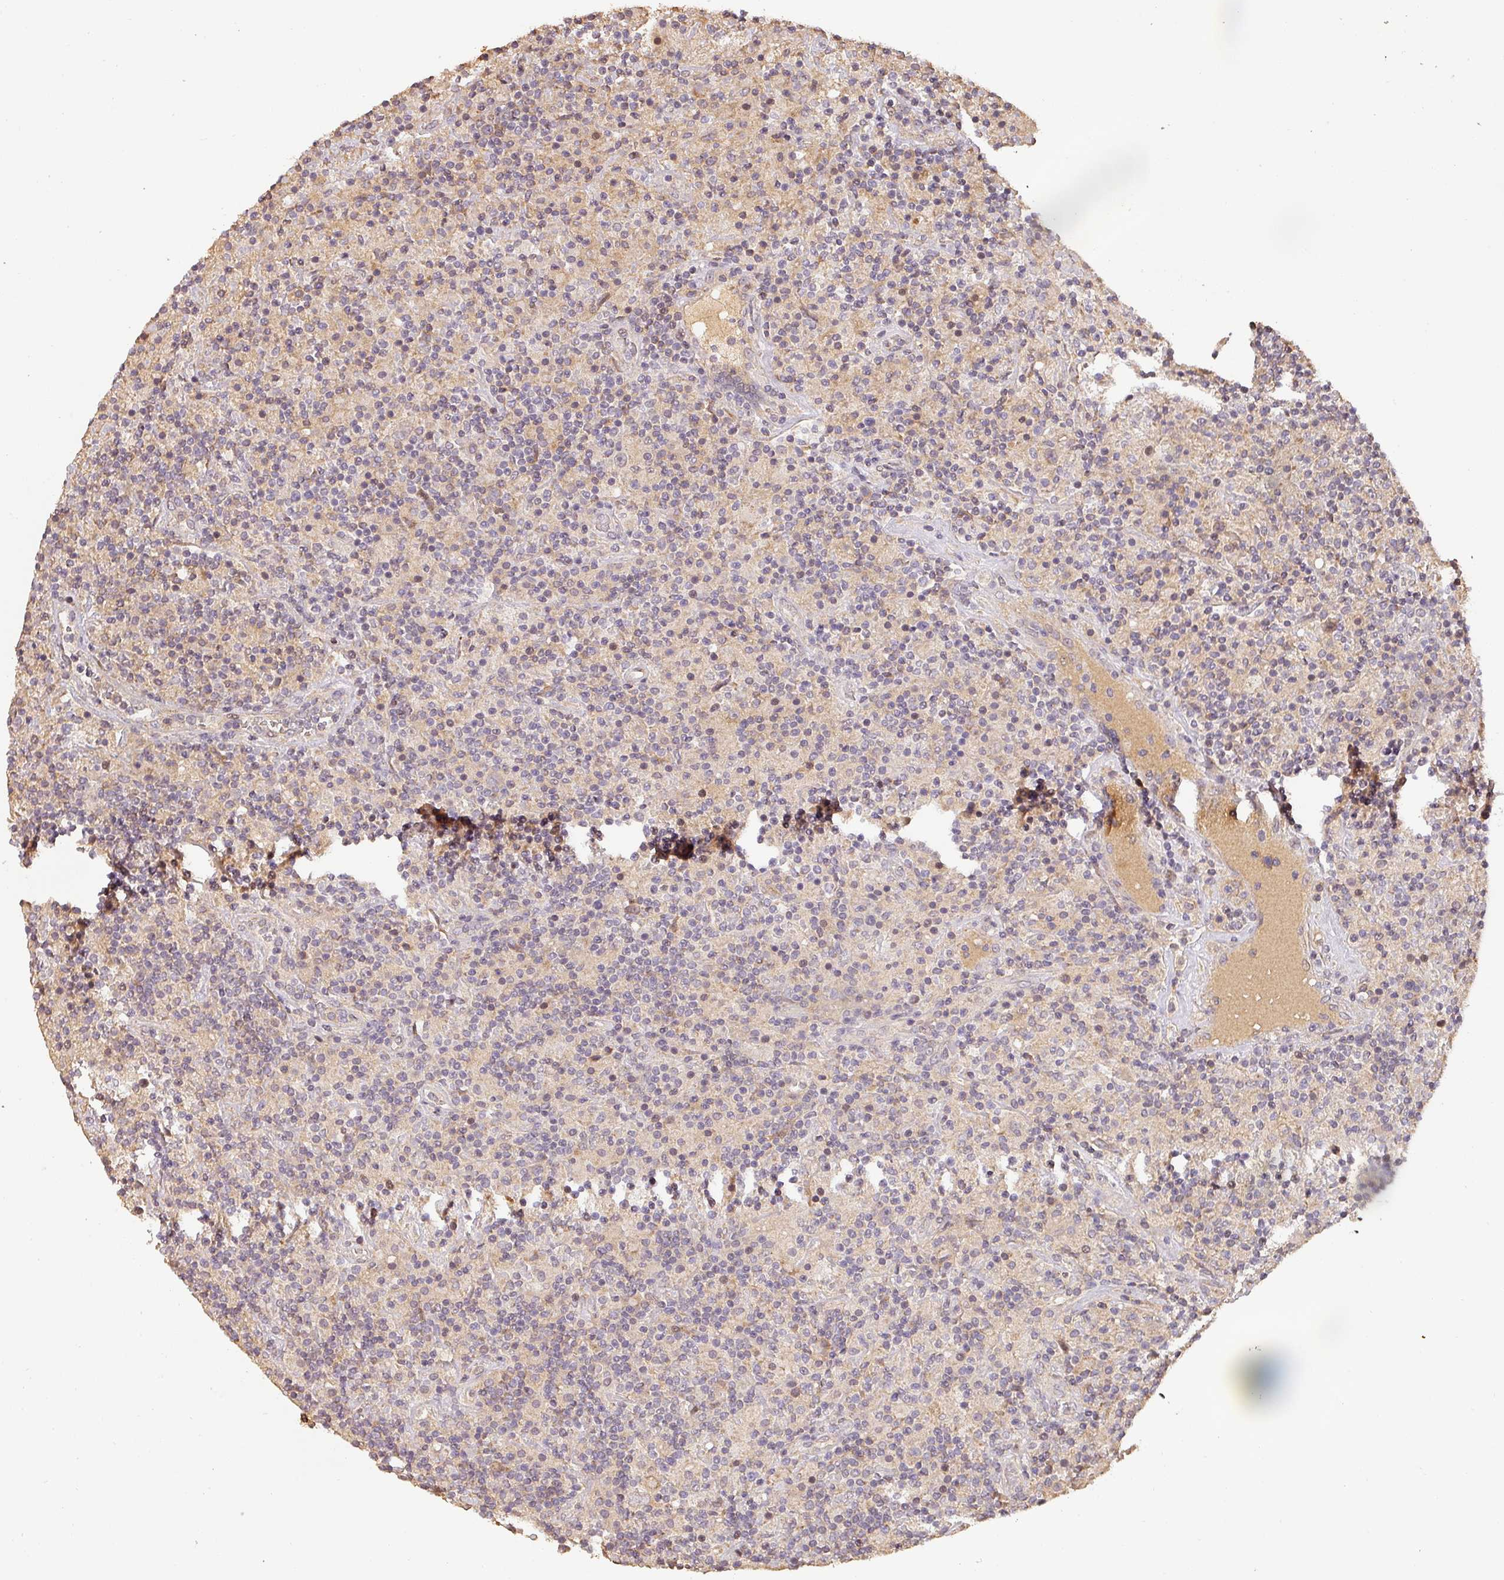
{"staining": {"intensity": "negative", "quantity": "none", "location": "none"}, "tissue": "lymphoma", "cell_type": "Tumor cells", "image_type": "cancer", "snomed": [{"axis": "morphology", "description": "Hodgkin's disease, NOS"}, {"axis": "topography", "description": "Lymph node"}], "caption": "Tumor cells show no significant expression in Hodgkin's disease. (DAB immunohistochemistry visualized using brightfield microscopy, high magnification).", "gene": "BPIFB3", "patient": {"sex": "male", "age": 70}}